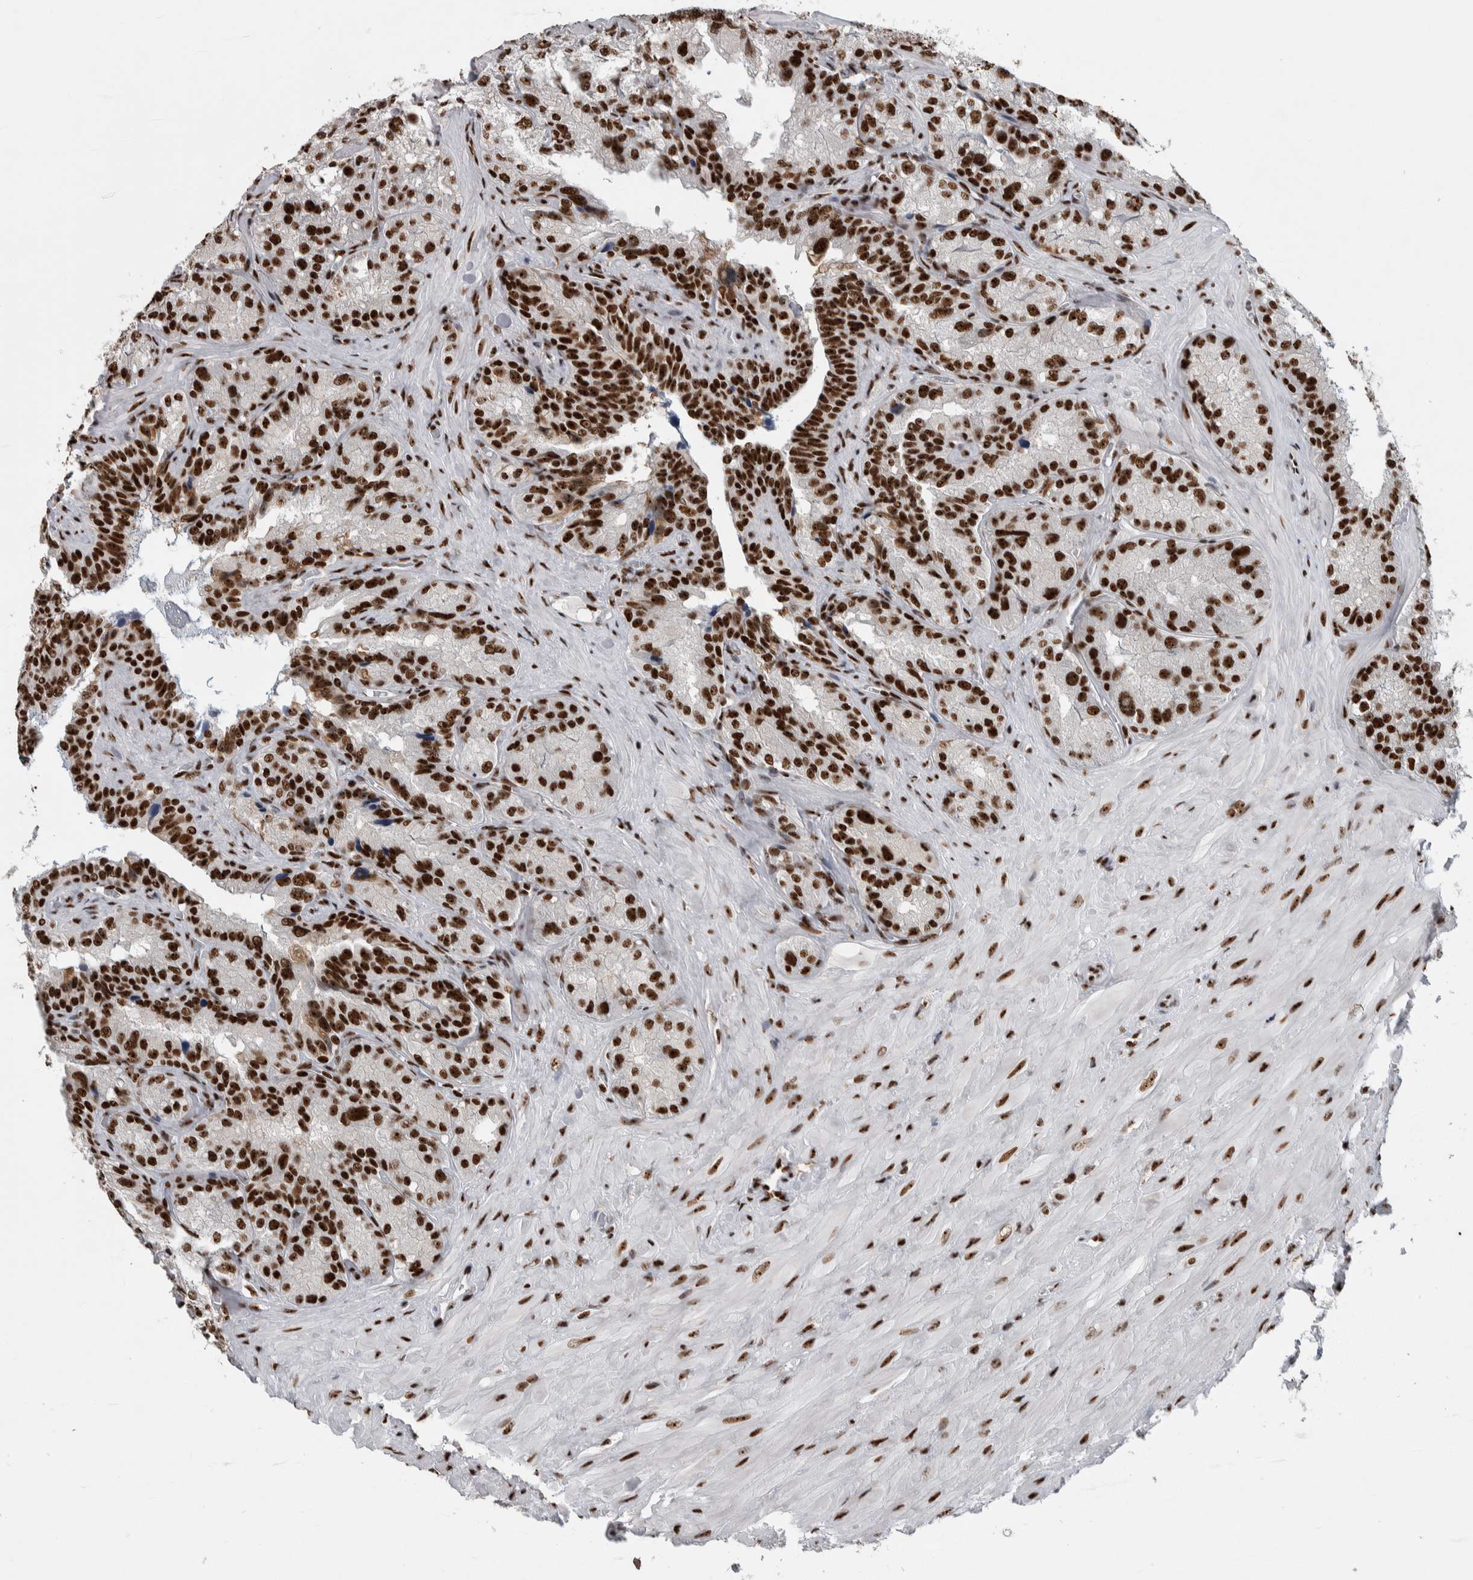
{"staining": {"intensity": "strong", "quantity": ">75%", "location": "nuclear"}, "tissue": "seminal vesicle", "cell_type": "Glandular cells", "image_type": "normal", "snomed": [{"axis": "morphology", "description": "Normal tissue, NOS"}, {"axis": "topography", "description": "Prostate"}, {"axis": "topography", "description": "Seminal veicle"}], "caption": "Protein positivity by immunohistochemistry reveals strong nuclear positivity in approximately >75% of glandular cells in unremarkable seminal vesicle. (Stains: DAB (3,3'-diaminobenzidine) in brown, nuclei in blue, Microscopy: brightfield microscopy at high magnification).", "gene": "NCL", "patient": {"sex": "male", "age": 51}}